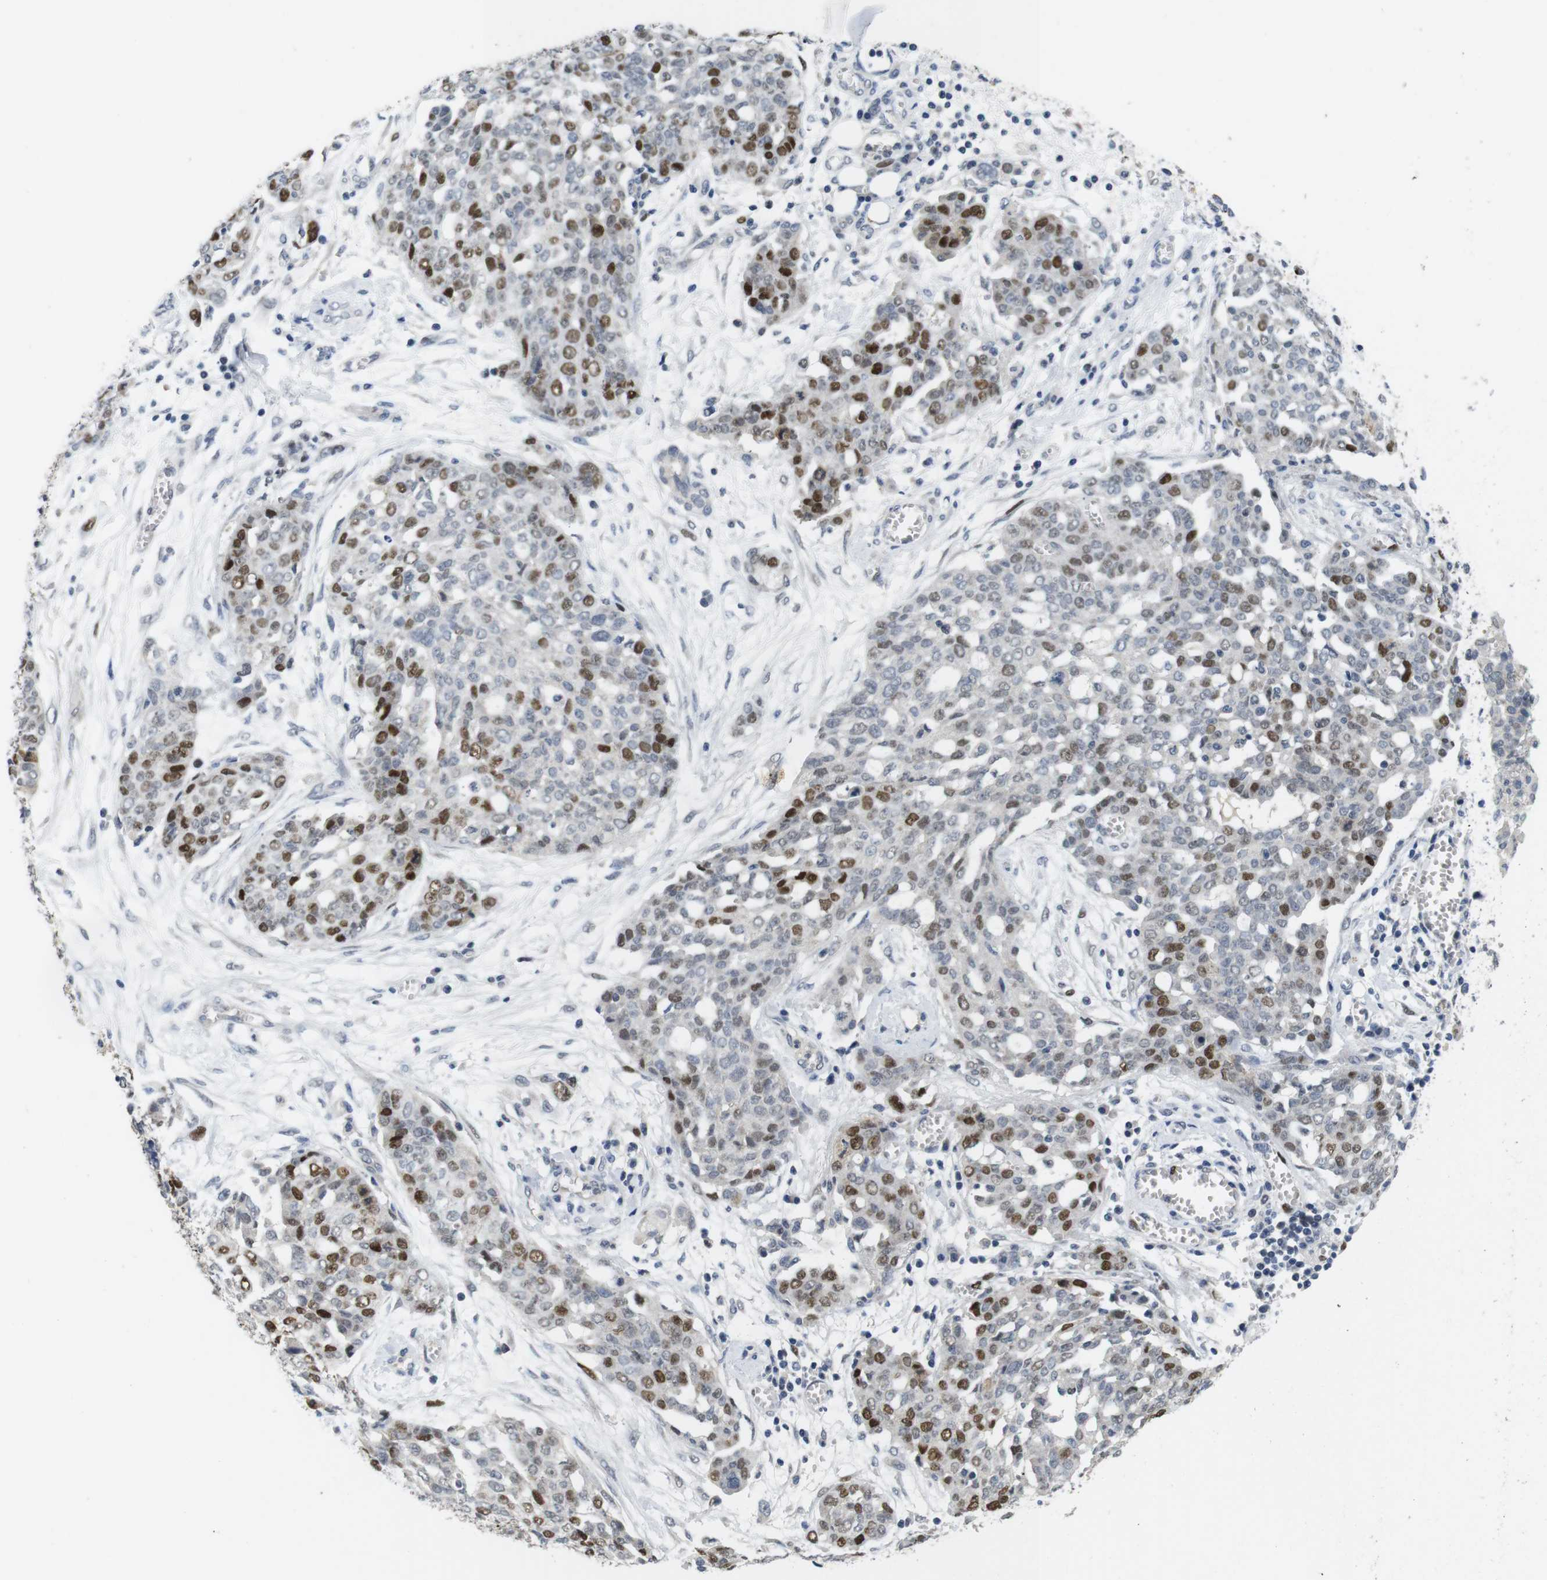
{"staining": {"intensity": "strong", "quantity": "25%-75%", "location": "nuclear"}, "tissue": "ovarian cancer", "cell_type": "Tumor cells", "image_type": "cancer", "snomed": [{"axis": "morphology", "description": "Cystadenocarcinoma, serous, NOS"}, {"axis": "topography", "description": "Soft tissue"}, {"axis": "topography", "description": "Ovary"}], "caption": "Protein staining of serous cystadenocarcinoma (ovarian) tissue exhibits strong nuclear positivity in approximately 25%-75% of tumor cells.", "gene": "SKP2", "patient": {"sex": "female", "age": 57}}